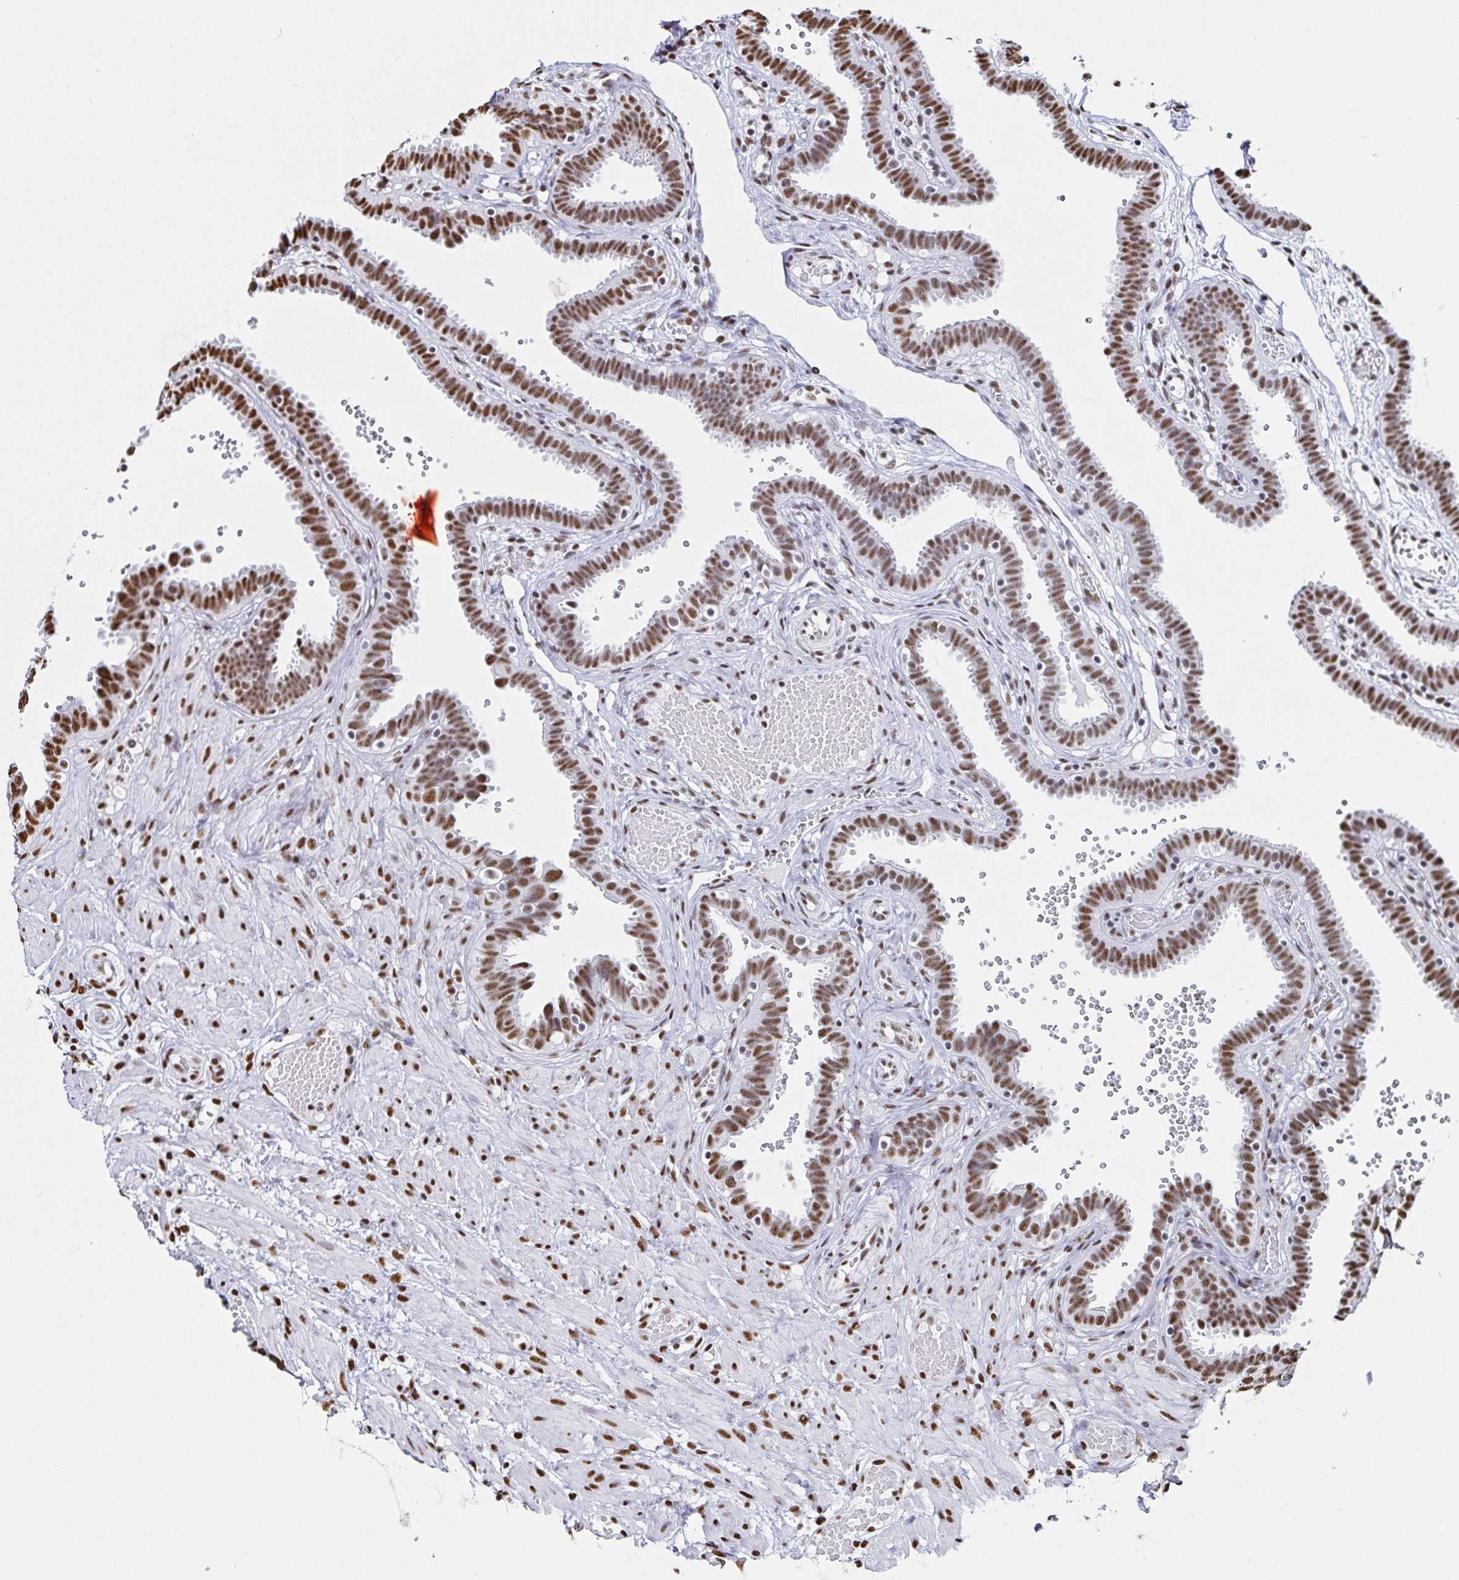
{"staining": {"intensity": "strong", "quantity": ">75%", "location": "nuclear"}, "tissue": "fallopian tube", "cell_type": "Glandular cells", "image_type": "normal", "snomed": [{"axis": "morphology", "description": "Normal tissue, NOS"}, {"axis": "topography", "description": "Fallopian tube"}], "caption": "Immunohistochemistry of normal fallopian tube demonstrates high levels of strong nuclear expression in approximately >75% of glandular cells. (DAB = brown stain, brightfield microscopy at high magnification).", "gene": "DDX39B", "patient": {"sex": "female", "age": 37}}